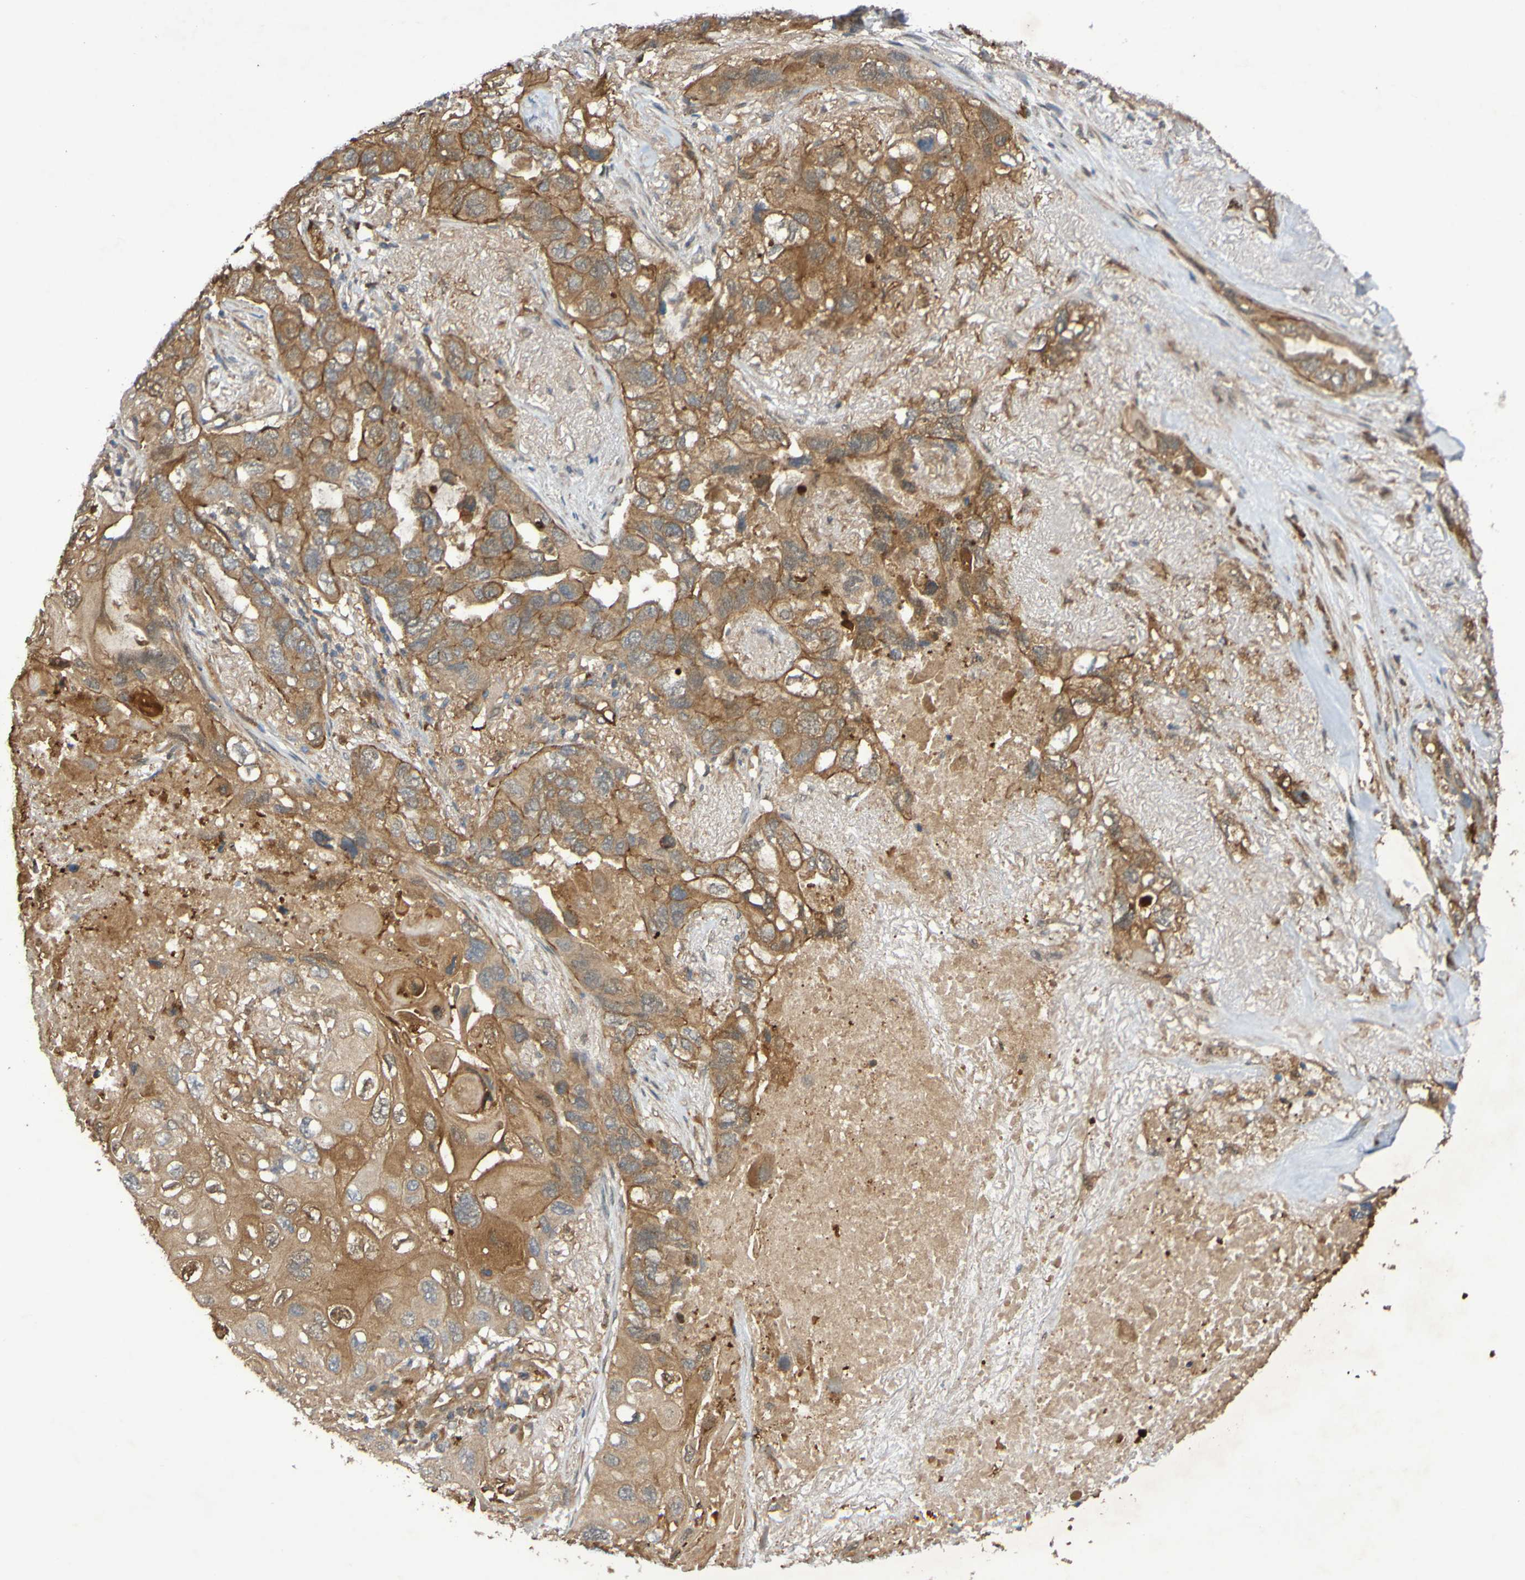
{"staining": {"intensity": "moderate", "quantity": ">75%", "location": "cytoplasmic/membranous"}, "tissue": "lung cancer", "cell_type": "Tumor cells", "image_type": "cancer", "snomed": [{"axis": "morphology", "description": "Squamous cell carcinoma, NOS"}, {"axis": "topography", "description": "Lung"}], "caption": "Protein expression analysis of squamous cell carcinoma (lung) shows moderate cytoplasmic/membranous positivity in approximately >75% of tumor cells.", "gene": "SERPINB6", "patient": {"sex": "female", "age": 73}}